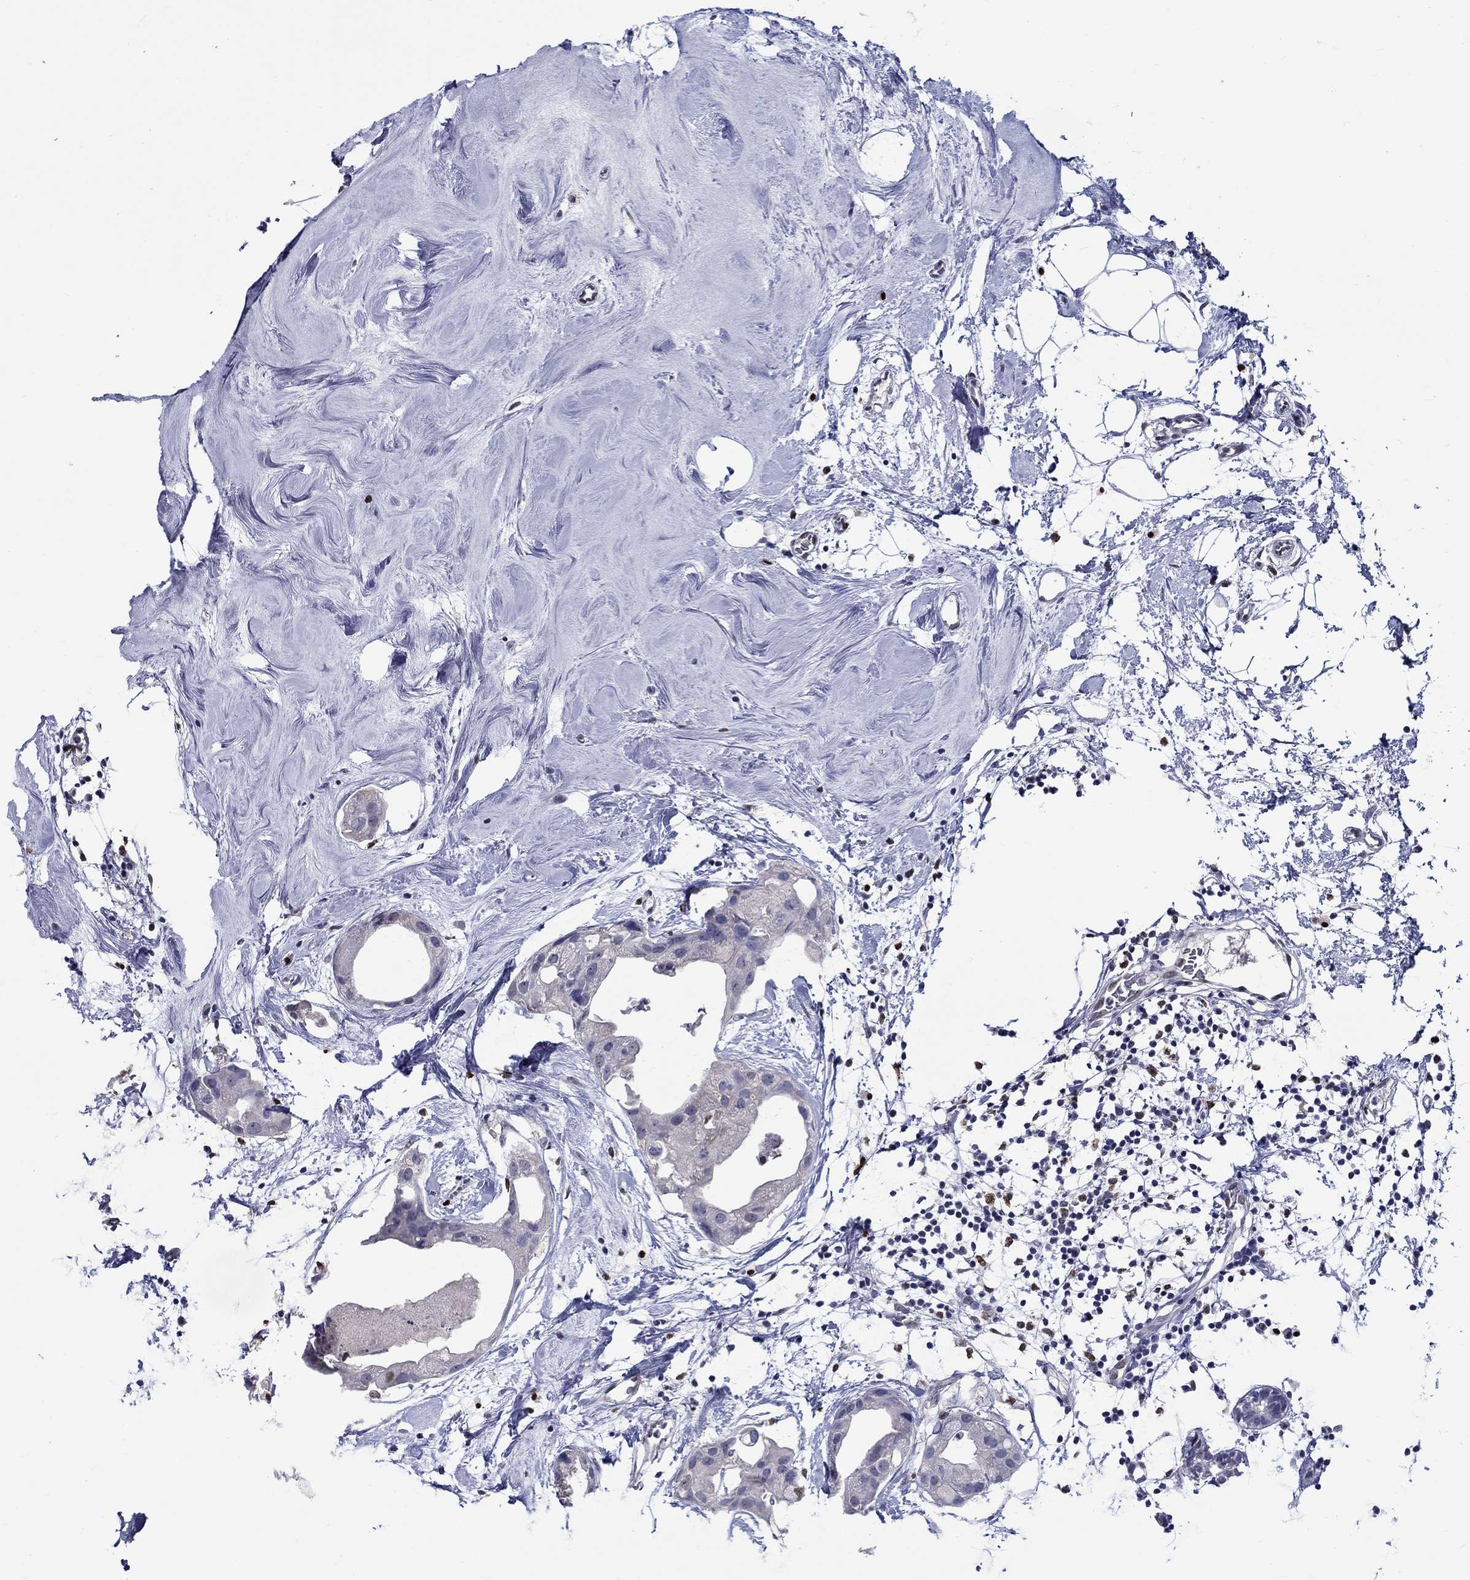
{"staining": {"intensity": "negative", "quantity": "none", "location": "none"}, "tissue": "breast cancer", "cell_type": "Tumor cells", "image_type": "cancer", "snomed": [{"axis": "morphology", "description": "Normal tissue, NOS"}, {"axis": "morphology", "description": "Duct carcinoma"}, {"axis": "topography", "description": "Breast"}], "caption": "An IHC image of breast cancer (infiltrating ductal carcinoma) is shown. There is no staining in tumor cells of breast cancer (infiltrating ductal carcinoma).", "gene": "GATA2", "patient": {"sex": "female", "age": 40}}